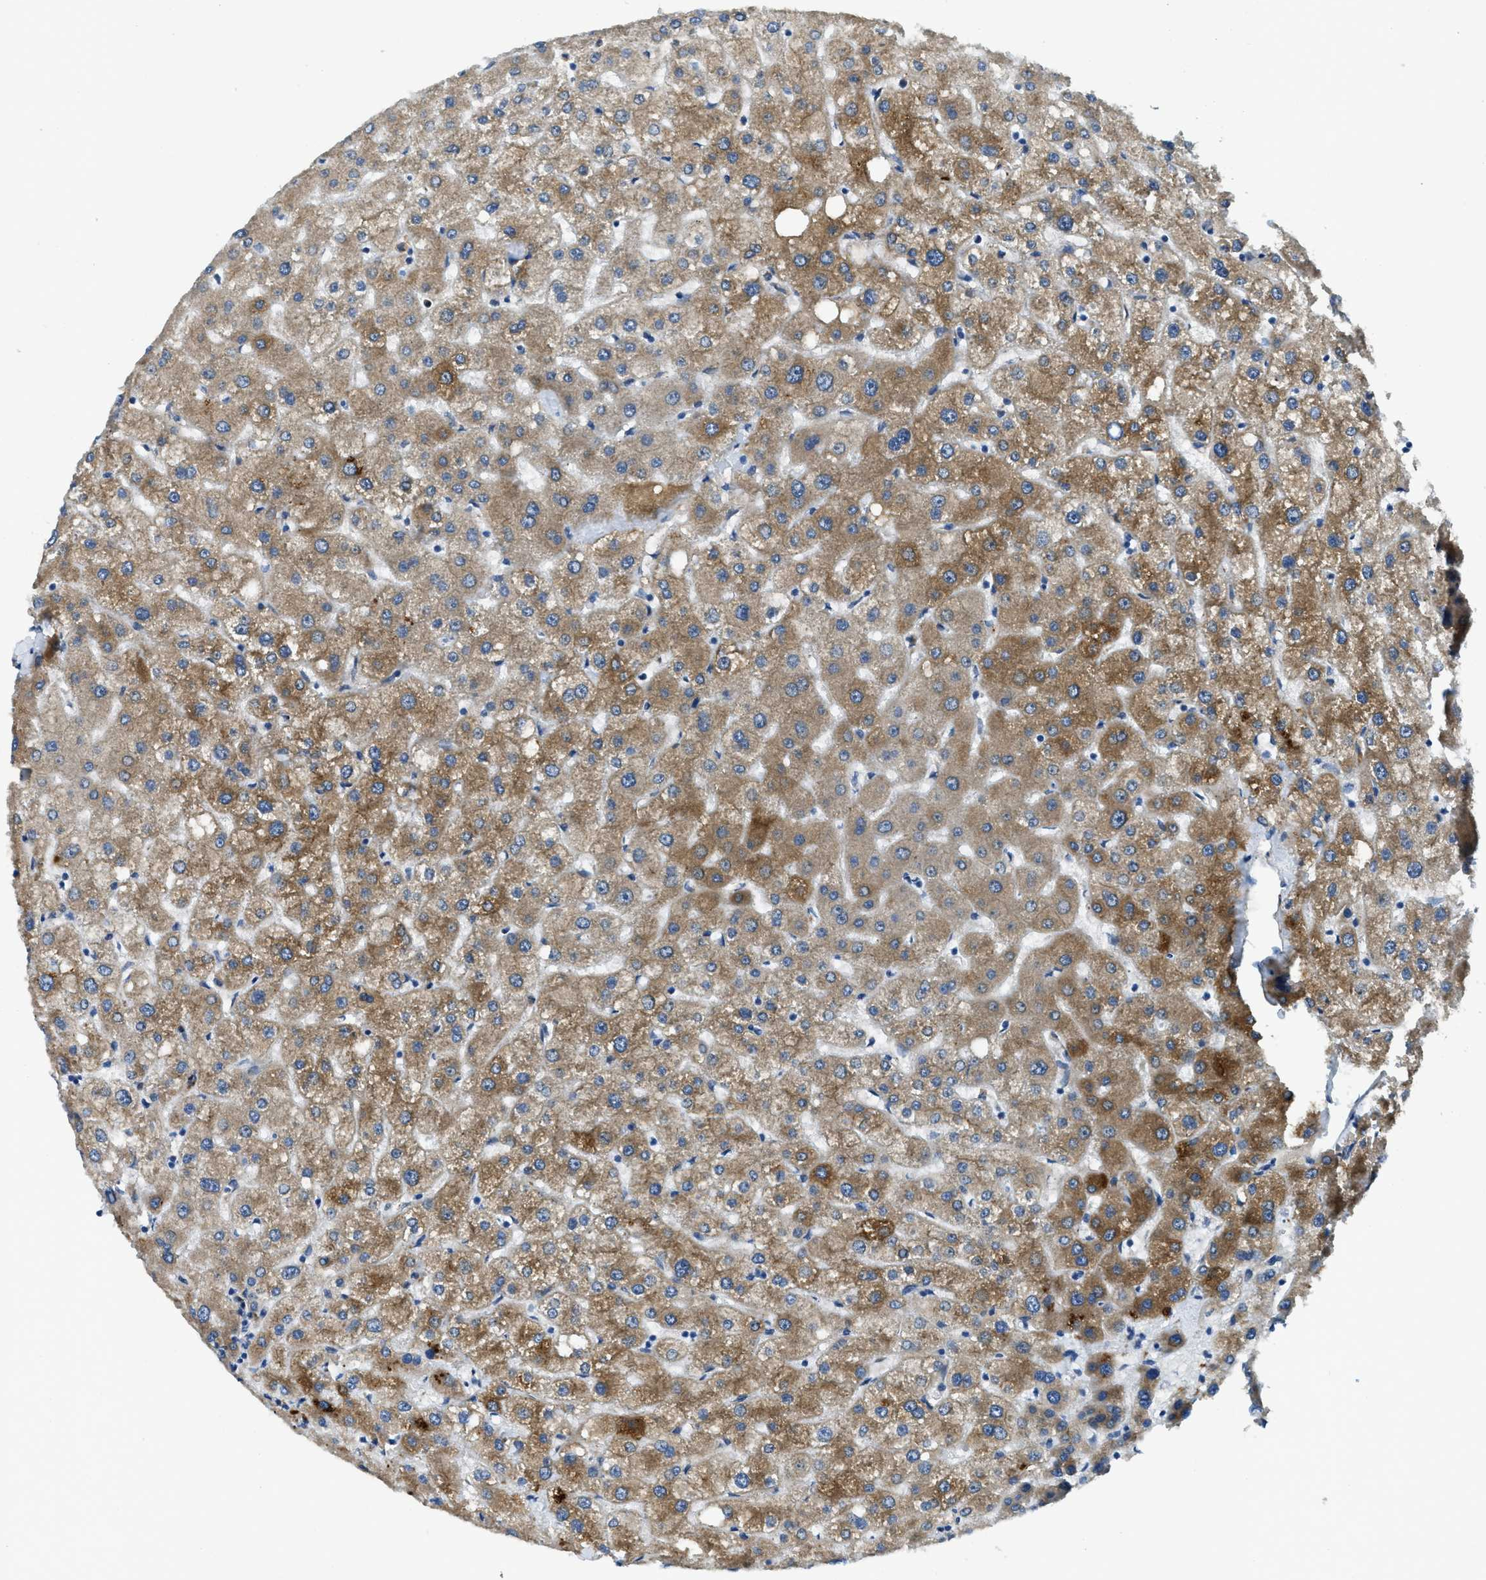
{"staining": {"intensity": "strong", "quantity": "25%-75%", "location": "cytoplasmic/membranous"}, "tissue": "liver", "cell_type": "Hepatocytes", "image_type": "normal", "snomed": [{"axis": "morphology", "description": "Normal tissue, NOS"}, {"axis": "topography", "description": "Liver"}], "caption": "High-power microscopy captured an IHC micrograph of normal liver, revealing strong cytoplasmic/membranous staining in about 25%-75% of hepatocytes.", "gene": "SNX14", "patient": {"sex": "male", "age": 73}}